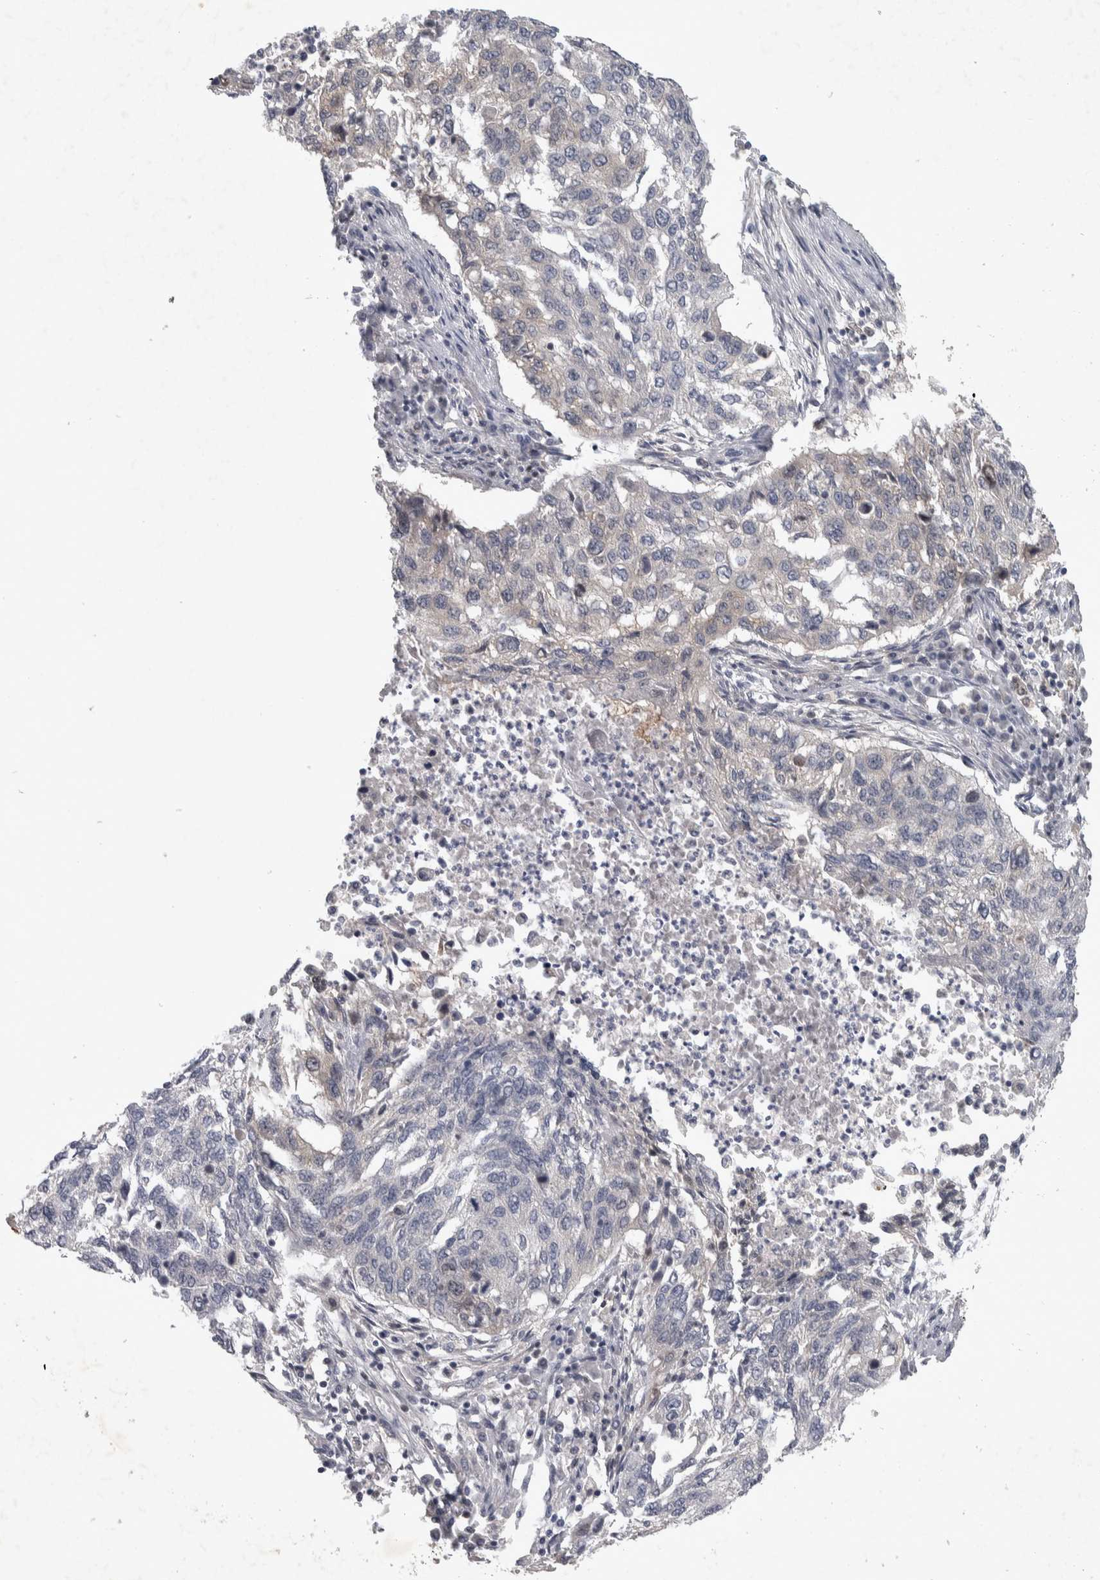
{"staining": {"intensity": "negative", "quantity": "none", "location": "none"}, "tissue": "lung cancer", "cell_type": "Tumor cells", "image_type": "cancer", "snomed": [{"axis": "morphology", "description": "Squamous cell carcinoma, NOS"}, {"axis": "topography", "description": "Lung"}], "caption": "DAB immunohistochemical staining of human lung squamous cell carcinoma shows no significant expression in tumor cells.", "gene": "NFKB2", "patient": {"sex": "female", "age": 63}}